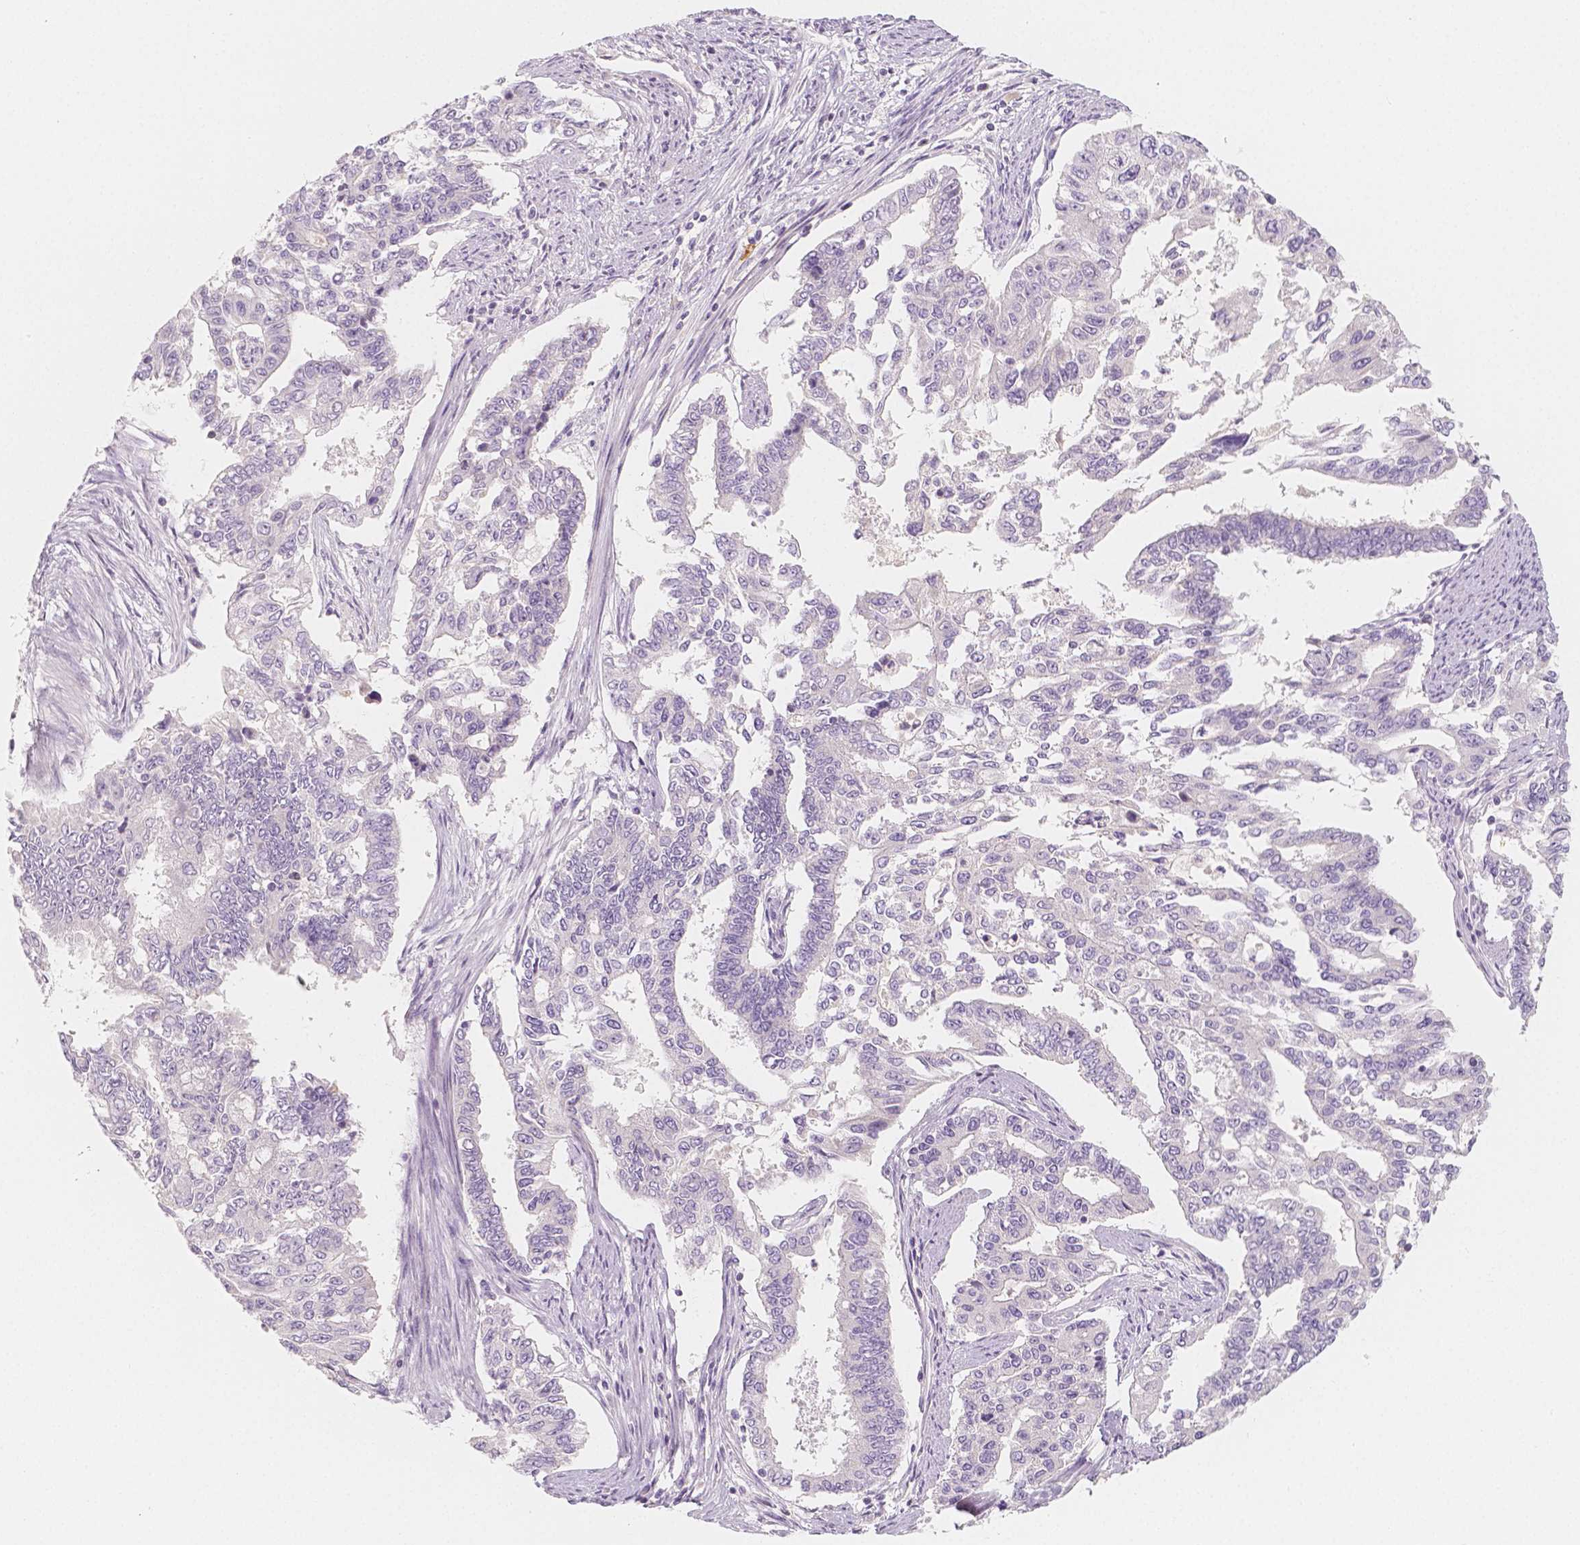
{"staining": {"intensity": "negative", "quantity": "none", "location": "none"}, "tissue": "endometrial cancer", "cell_type": "Tumor cells", "image_type": "cancer", "snomed": [{"axis": "morphology", "description": "Adenocarcinoma, NOS"}, {"axis": "topography", "description": "Uterus"}], "caption": "Protein analysis of endometrial cancer demonstrates no significant positivity in tumor cells.", "gene": "BATF", "patient": {"sex": "female", "age": 59}}